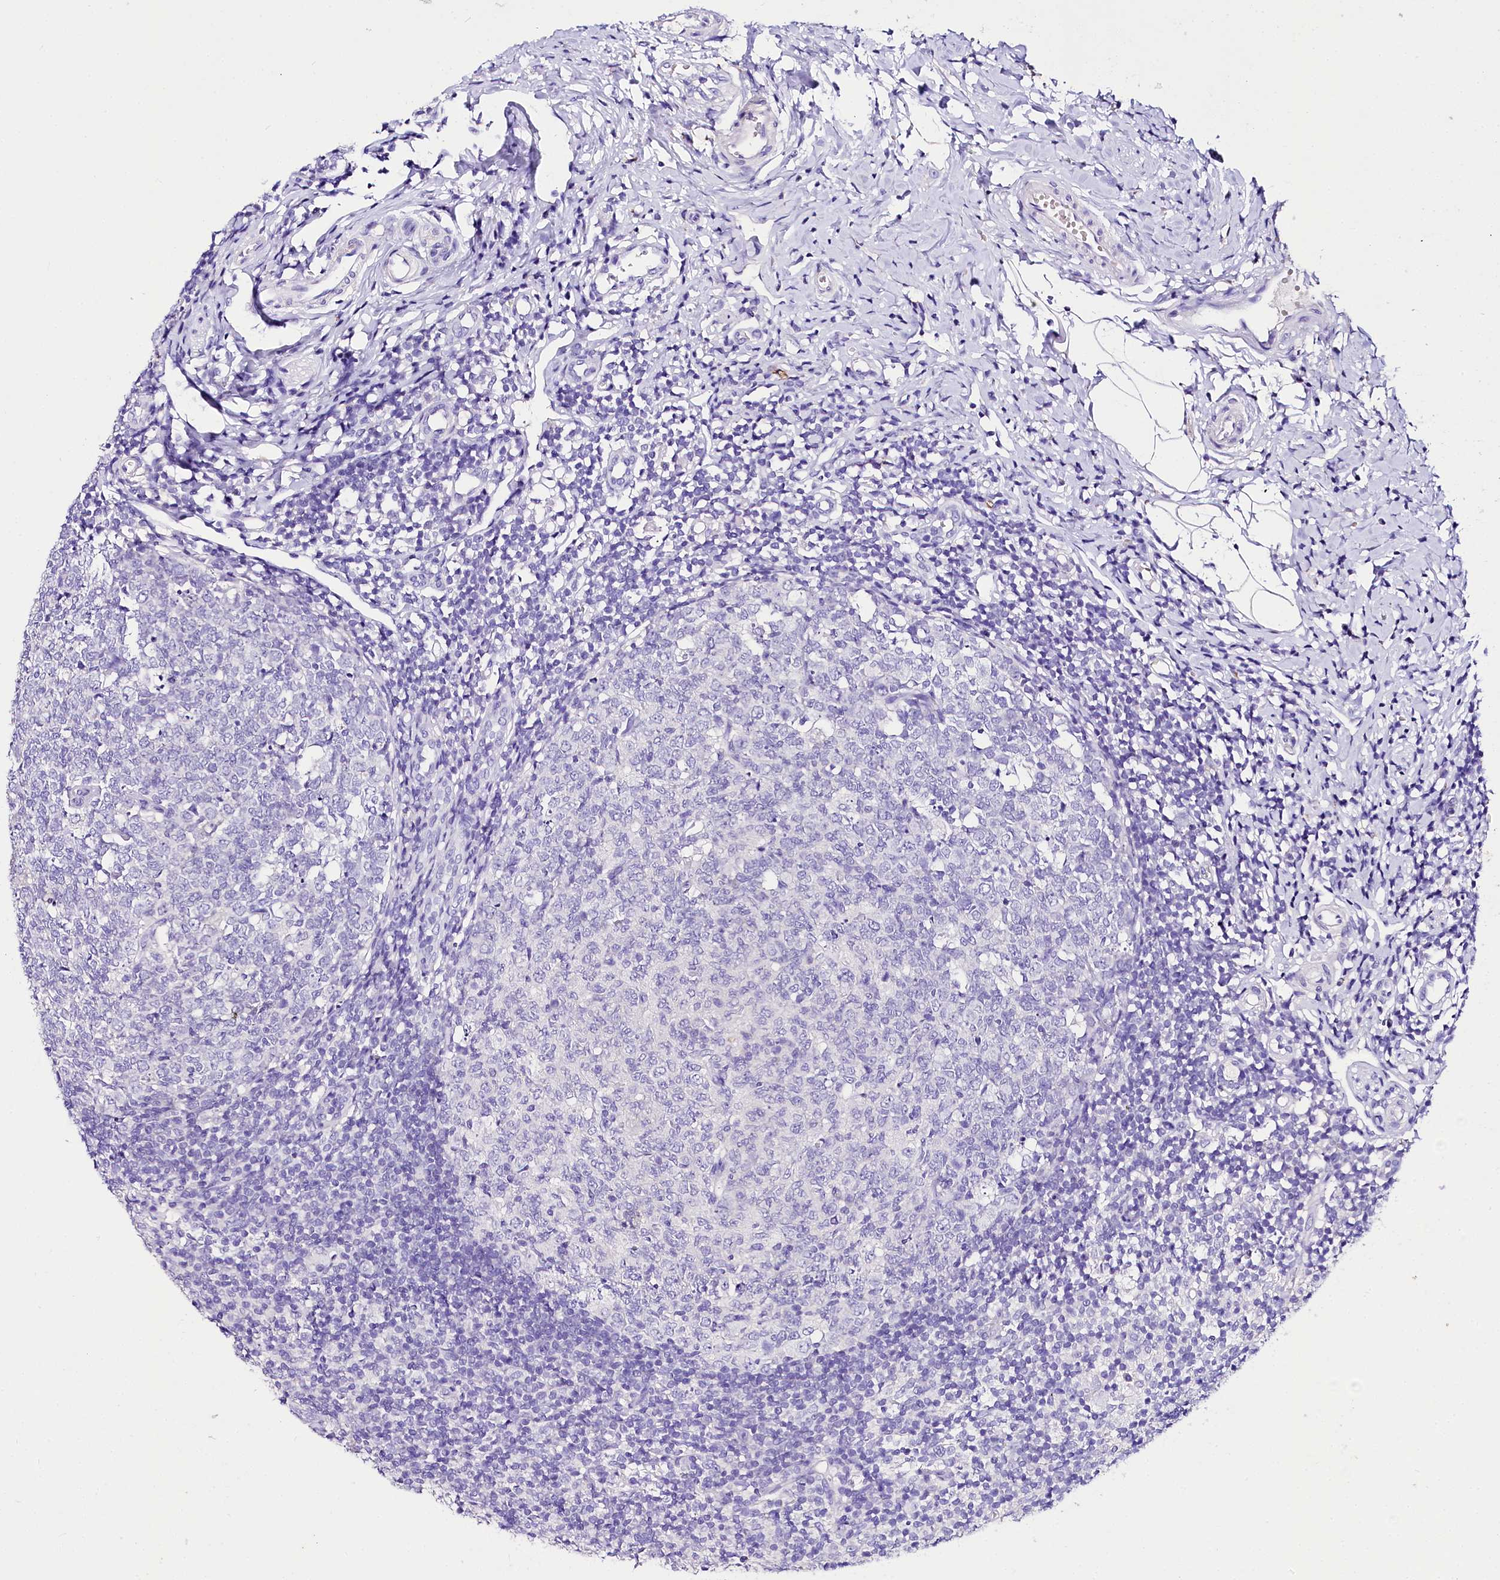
{"staining": {"intensity": "negative", "quantity": "none", "location": "none"}, "tissue": "appendix", "cell_type": "Glandular cells", "image_type": "normal", "snomed": [{"axis": "morphology", "description": "Normal tissue, NOS"}, {"axis": "topography", "description": "Appendix"}], "caption": "The image exhibits no significant expression in glandular cells of appendix.", "gene": "A2ML1", "patient": {"sex": "male", "age": 14}}